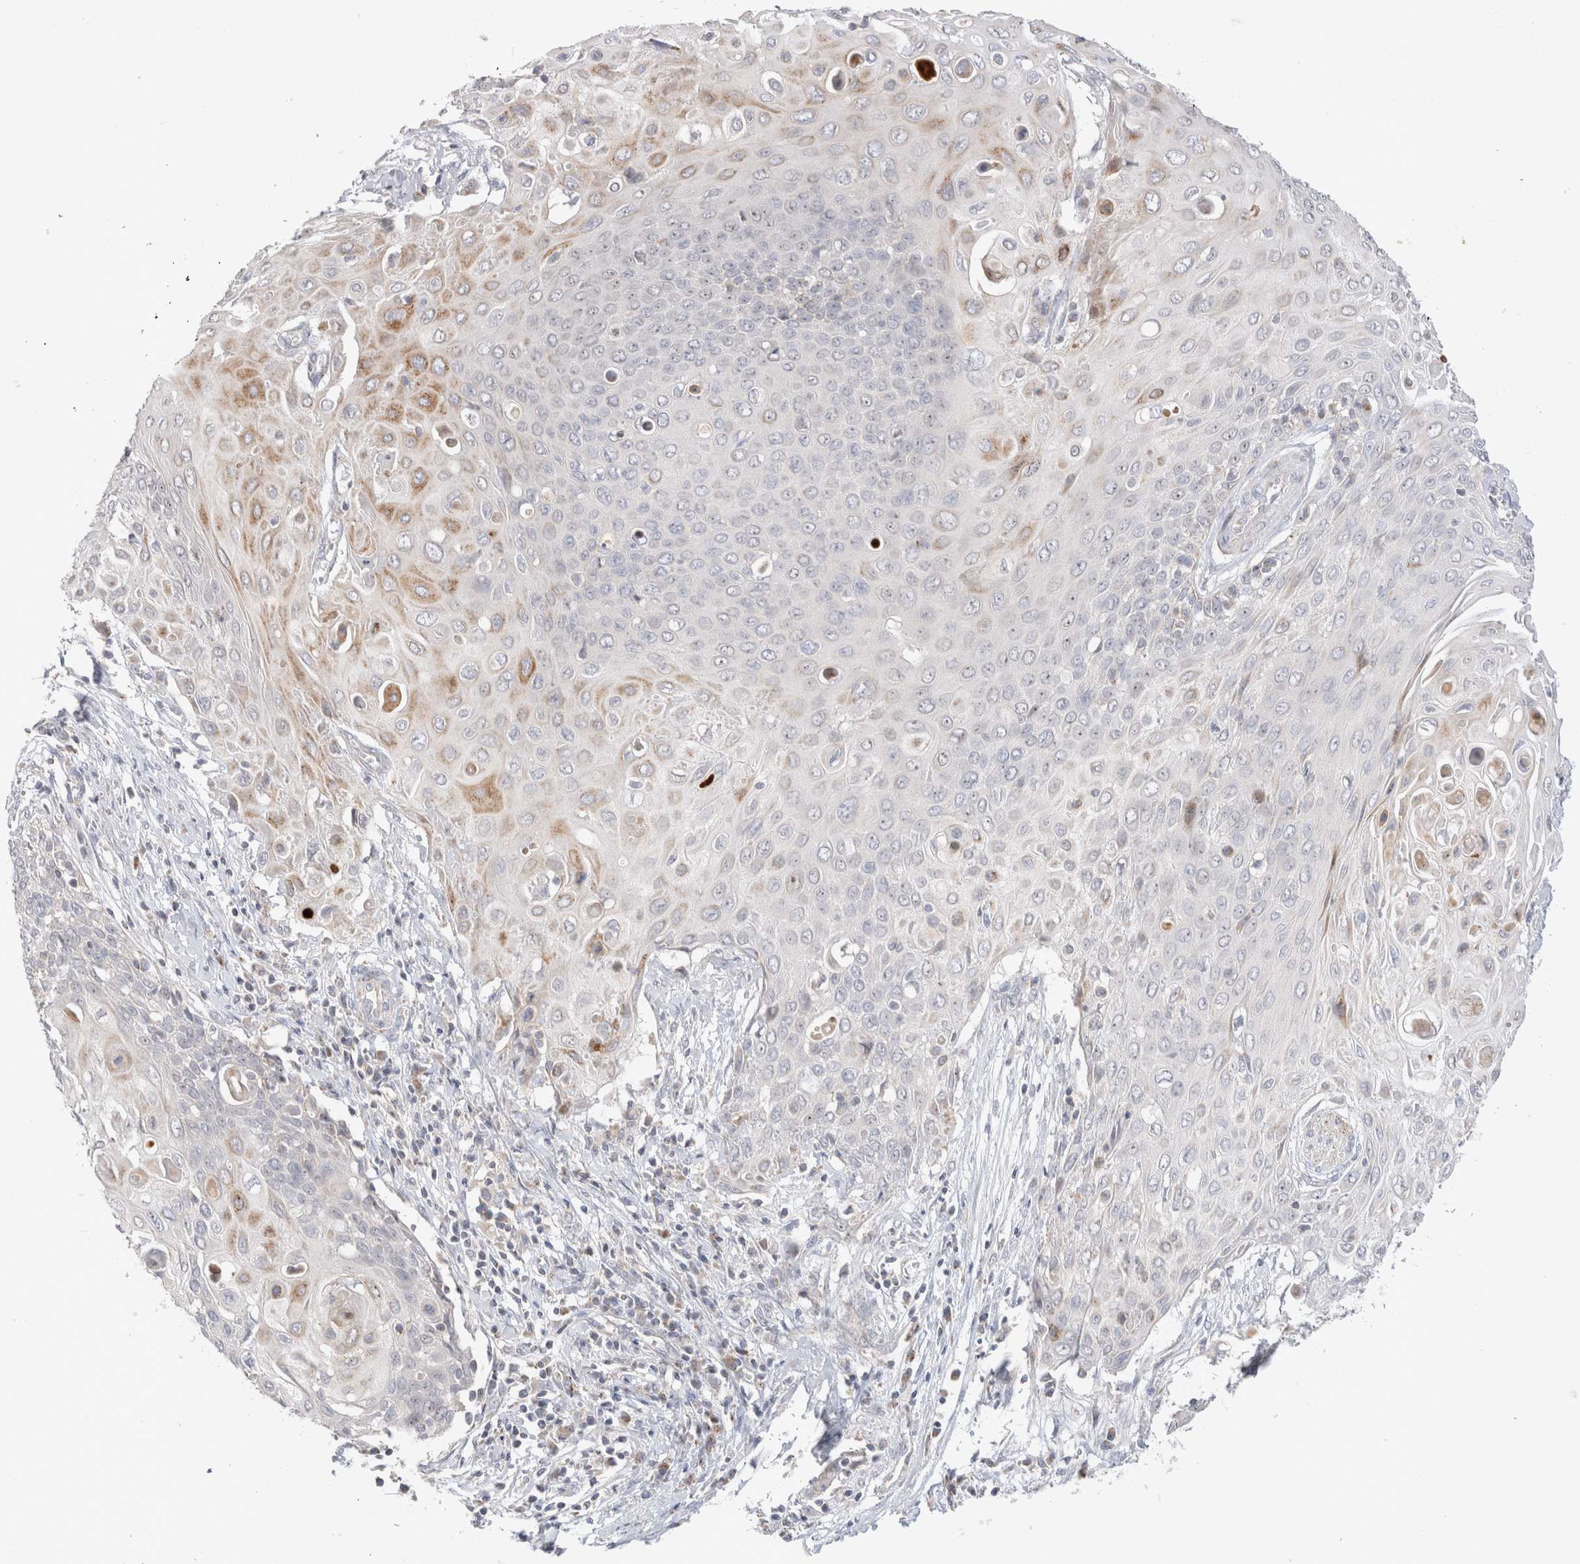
{"staining": {"intensity": "moderate", "quantity": "<25%", "location": "cytoplasmic/membranous"}, "tissue": "cervical cancer", "cell_type": "Tumor cells", "image_type": "cancer", "snomed": [{"axis": "morphology", "description": "Squamous cell carcinoma, NOS"}, {"axis": "topography", "description": "Cervix"}], "caption": "The immunohistochemical stain highlights moderate cytoplasmic/membranous staining in tumor cells of cervical cancer (squamous cell carcinoma) tissue.", "gene": "CHADL", "patient": {"sex": "female", "age": 39}}